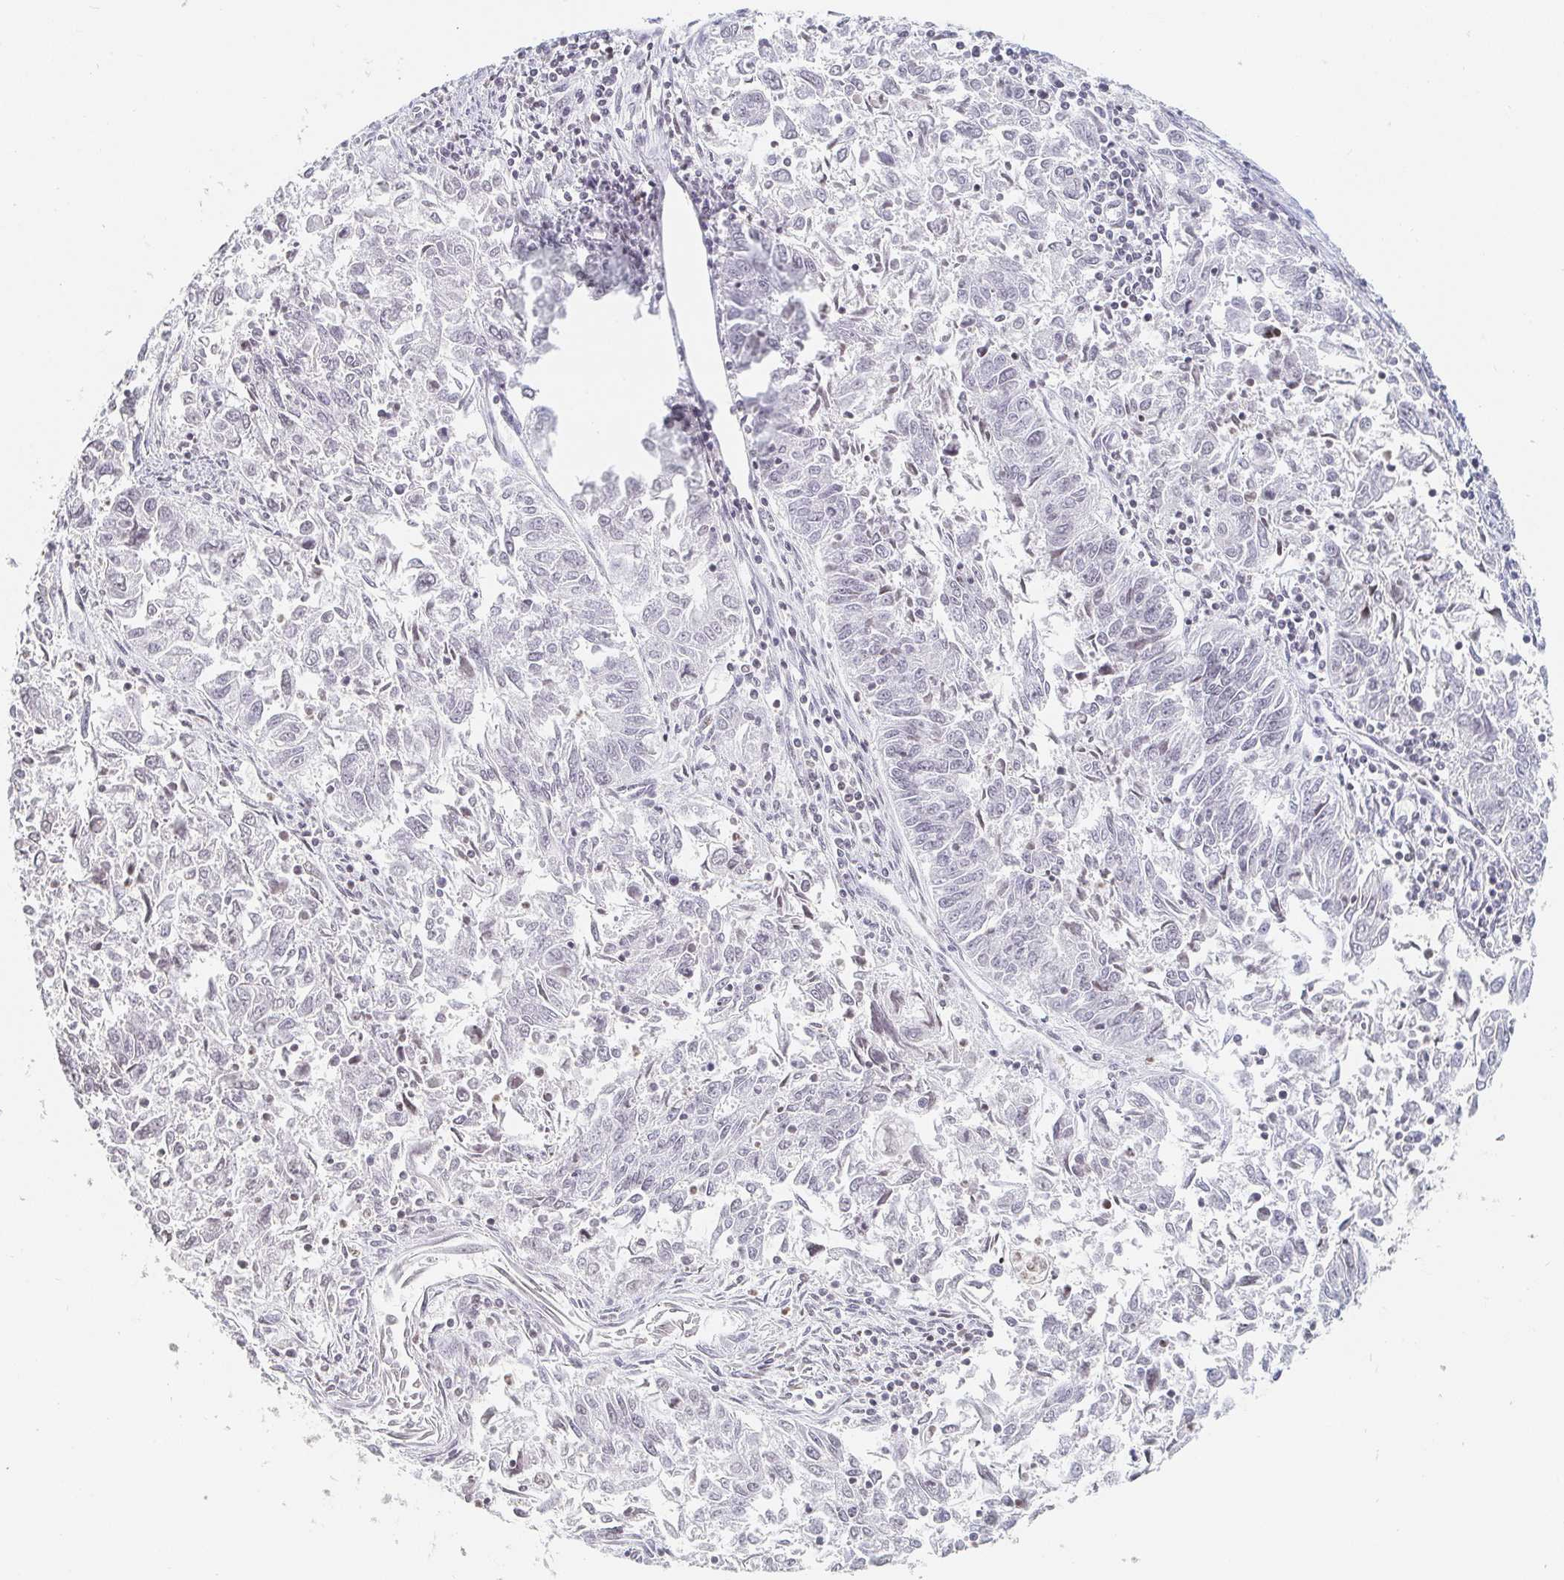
{"staining": {"intensity": "negative", "quantity": "none", "location": "none"}, "tissue": "endometrial cancer", "cell_type": "Tumor cells", "image_type": "cancer", "snomed": [{"axis": "morphology", "description": "Adenocarcinoma, NOS"}, {"axis": "topography", "description": "Endometrium"}], "caption": "Tumor cells show no significant protein staining in endometrial cancer (adenocarcinoma).", "gene": "NME9", "patient": {"sex": "female", "age": 42}}